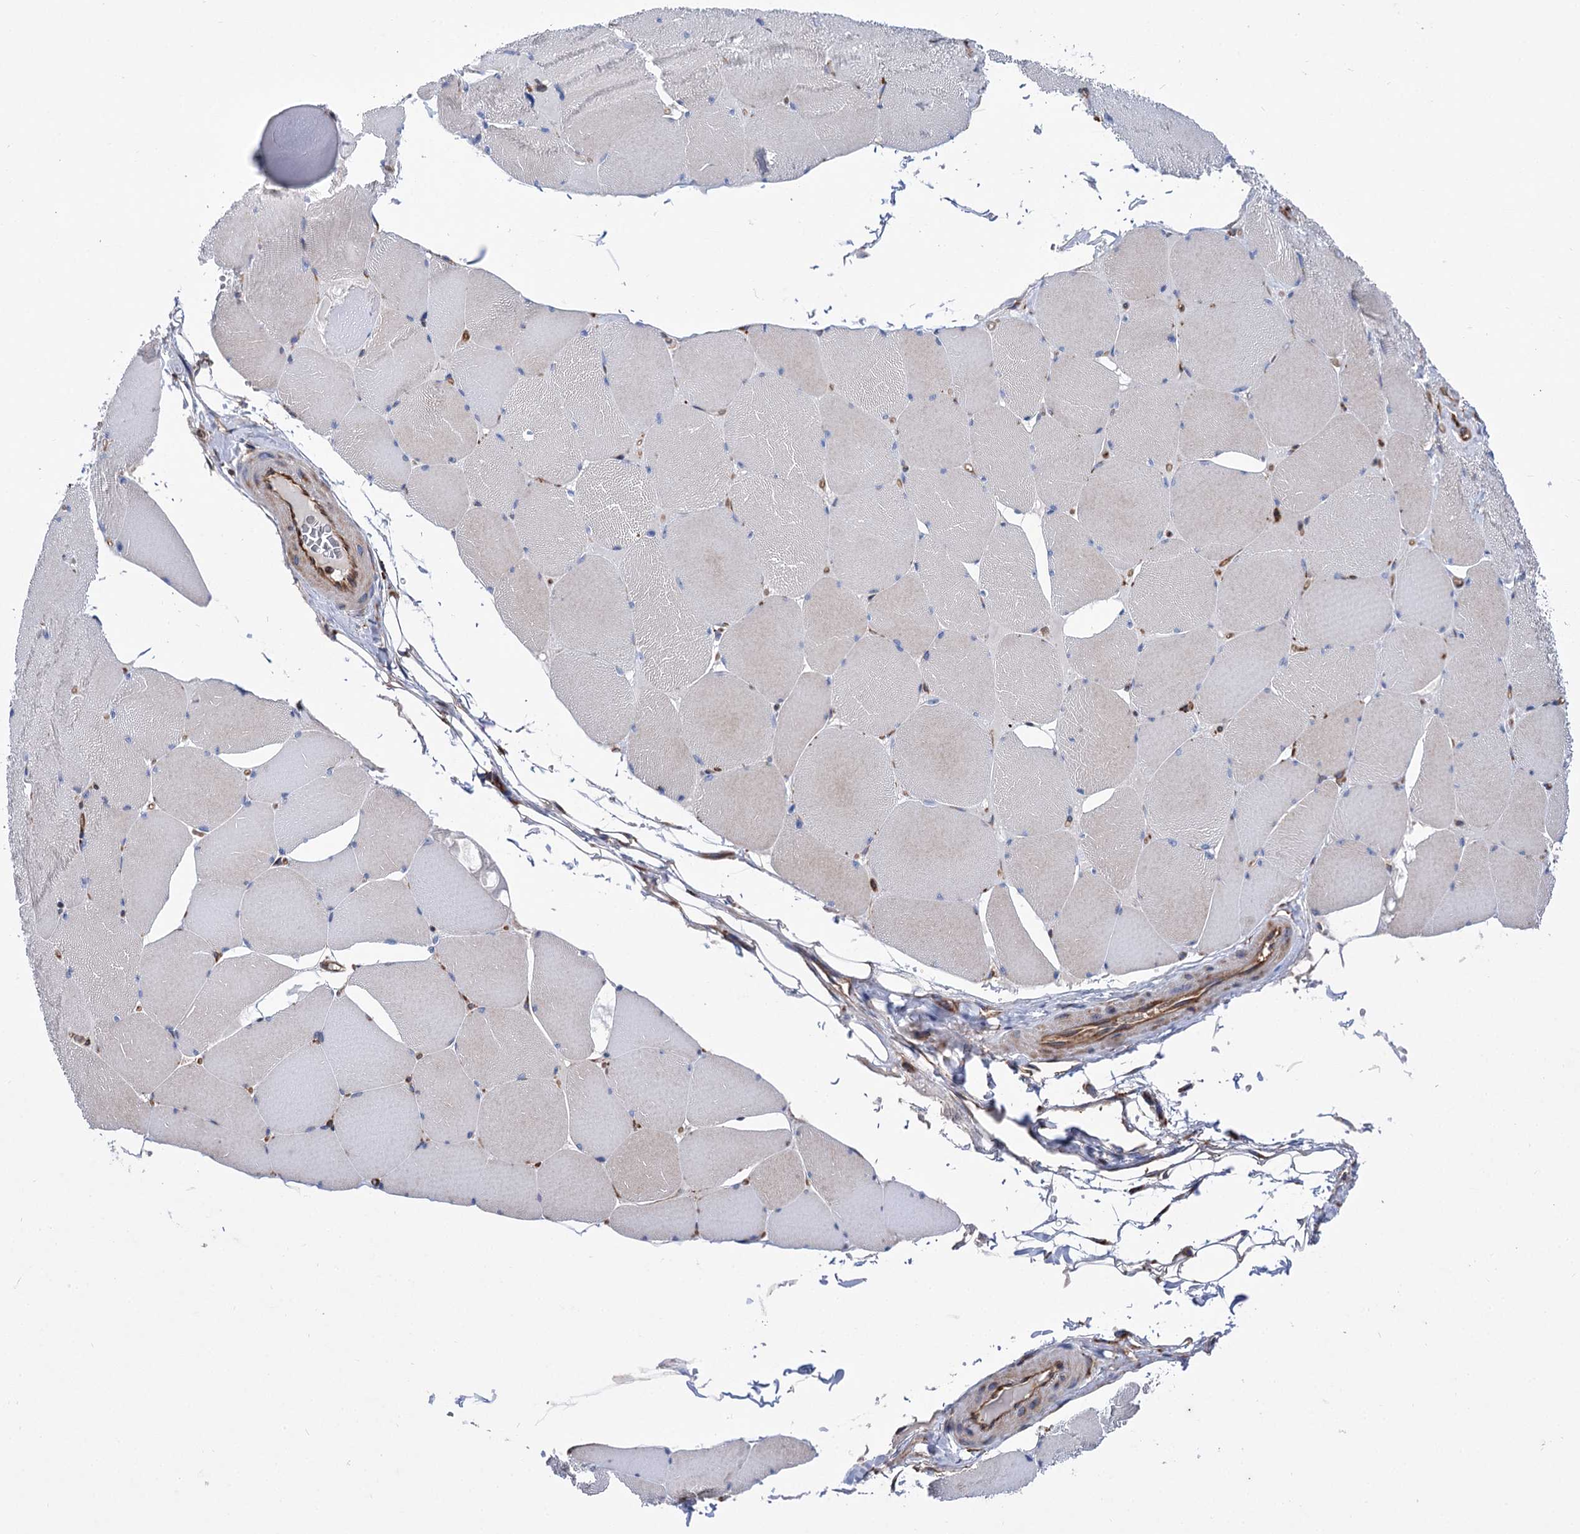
{"staining": {"intensity": "negative", "quantity": "none", "location": "none"}, "tissue": "skeletal muscle", "cell_type": "Myocytes", "image_type": "normal", "snomed": [{"axis": "morphology", "description": "Normal tissue, NOS"}, {"axis": "topography", "description": "Skeletal muscle"}, {"axis": "topography", "description": "Head-Neck"}], "caption": "This is an immunohistochemistry (IHC) histopathology image of benign skeletal muscle. There is no positivity in myocytes.", "gene": "SCPEP1", "patient": {"sex": "male", "age": 66}}